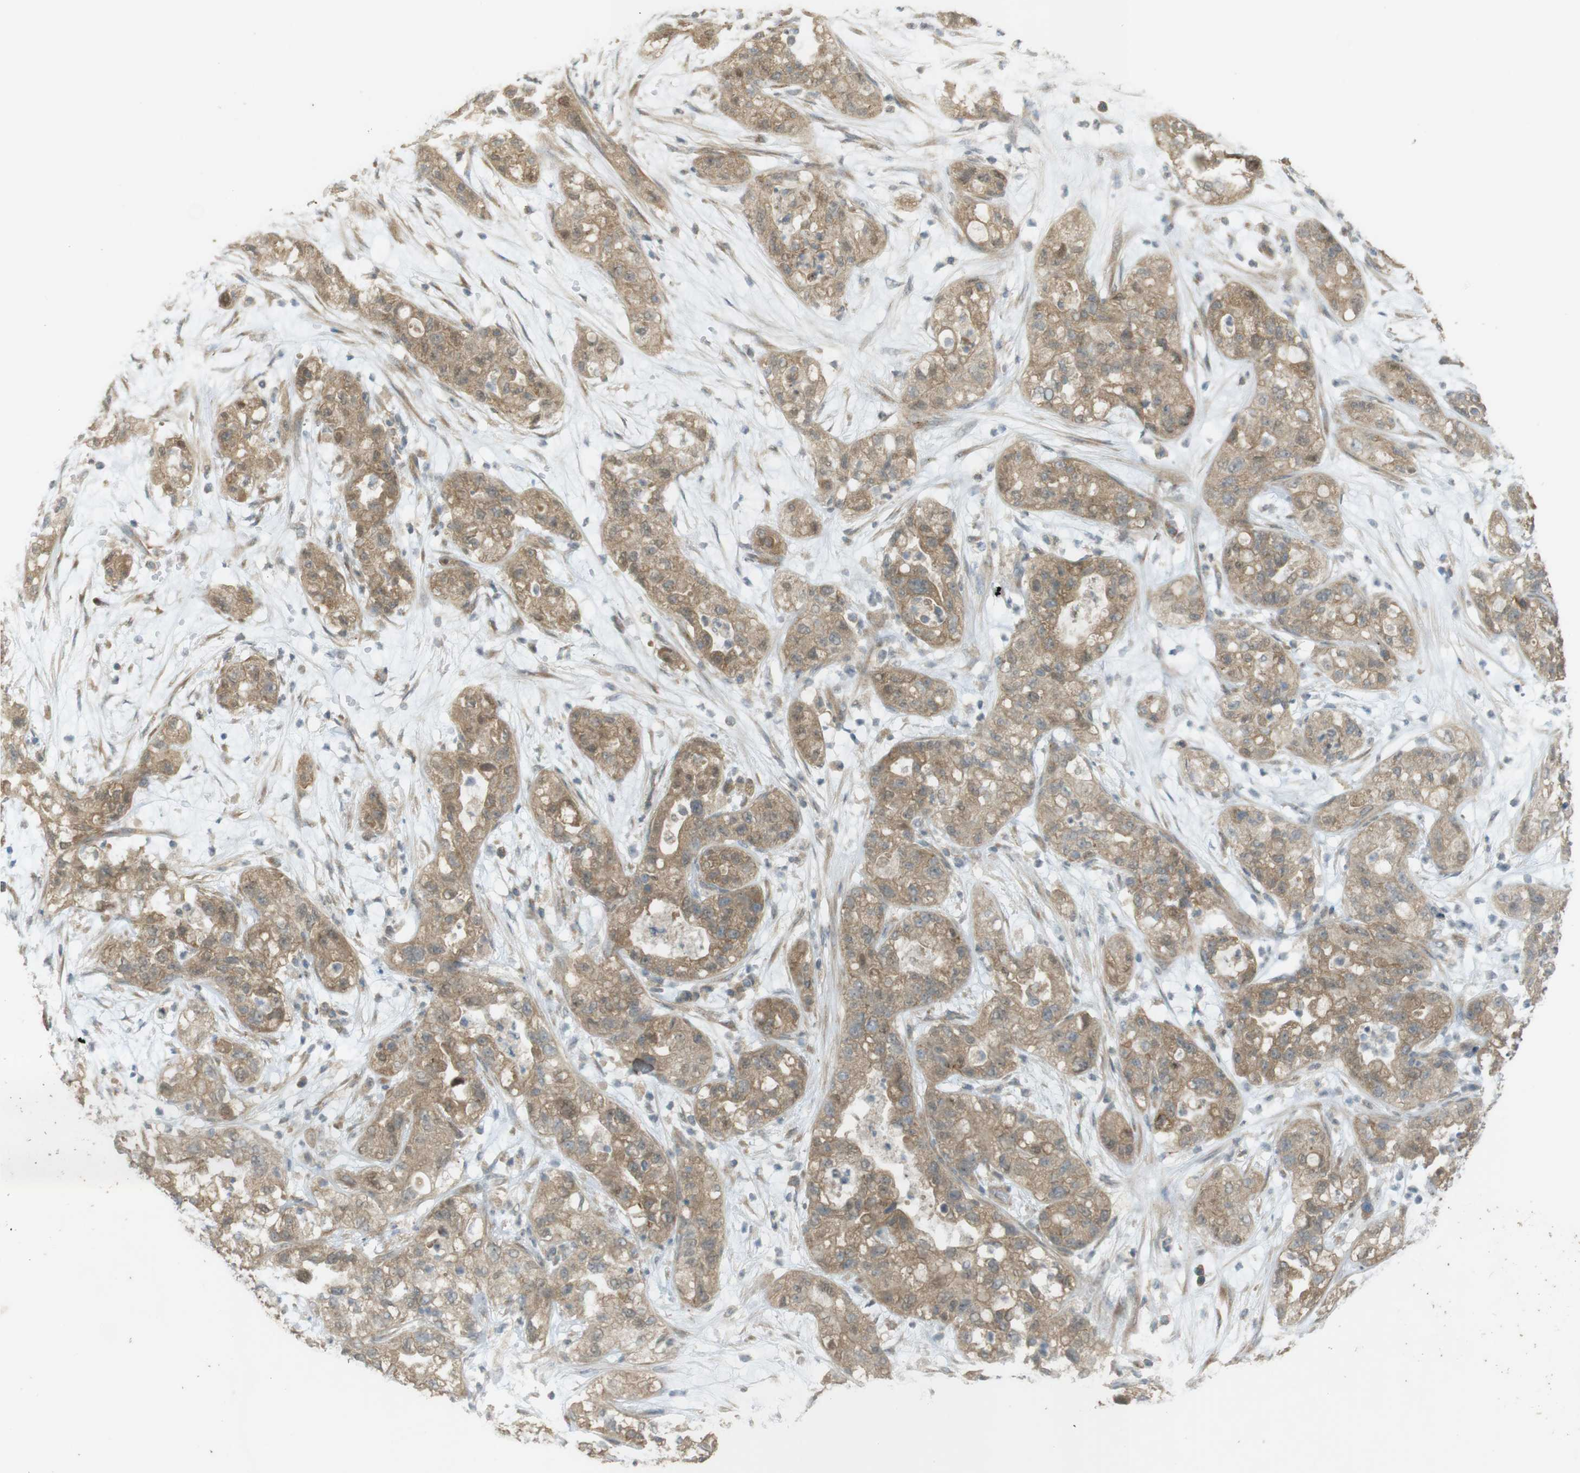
{"staining": {"intensity": "moderate", "quantity": ">75%", "location": "cytoplasmic/membranous"}, "tissue": "pancreatic cancer", "cell_type": "Tumor cells", "image_type": "cancer", "snomed": [{"axis": "morphology", "description": "Adenocarcinoma, NOS"}, {"axis": "topography", "description": "Pancreas"}], "caption": "Immunohistochemistry of pancreatic cancer exhibits medium levels of moderate cytoplasmic/membranous staining in about >75% of tumor cells.", "gene": "ZDHHC20", "patient": {"sex": "female", "age": 78}}